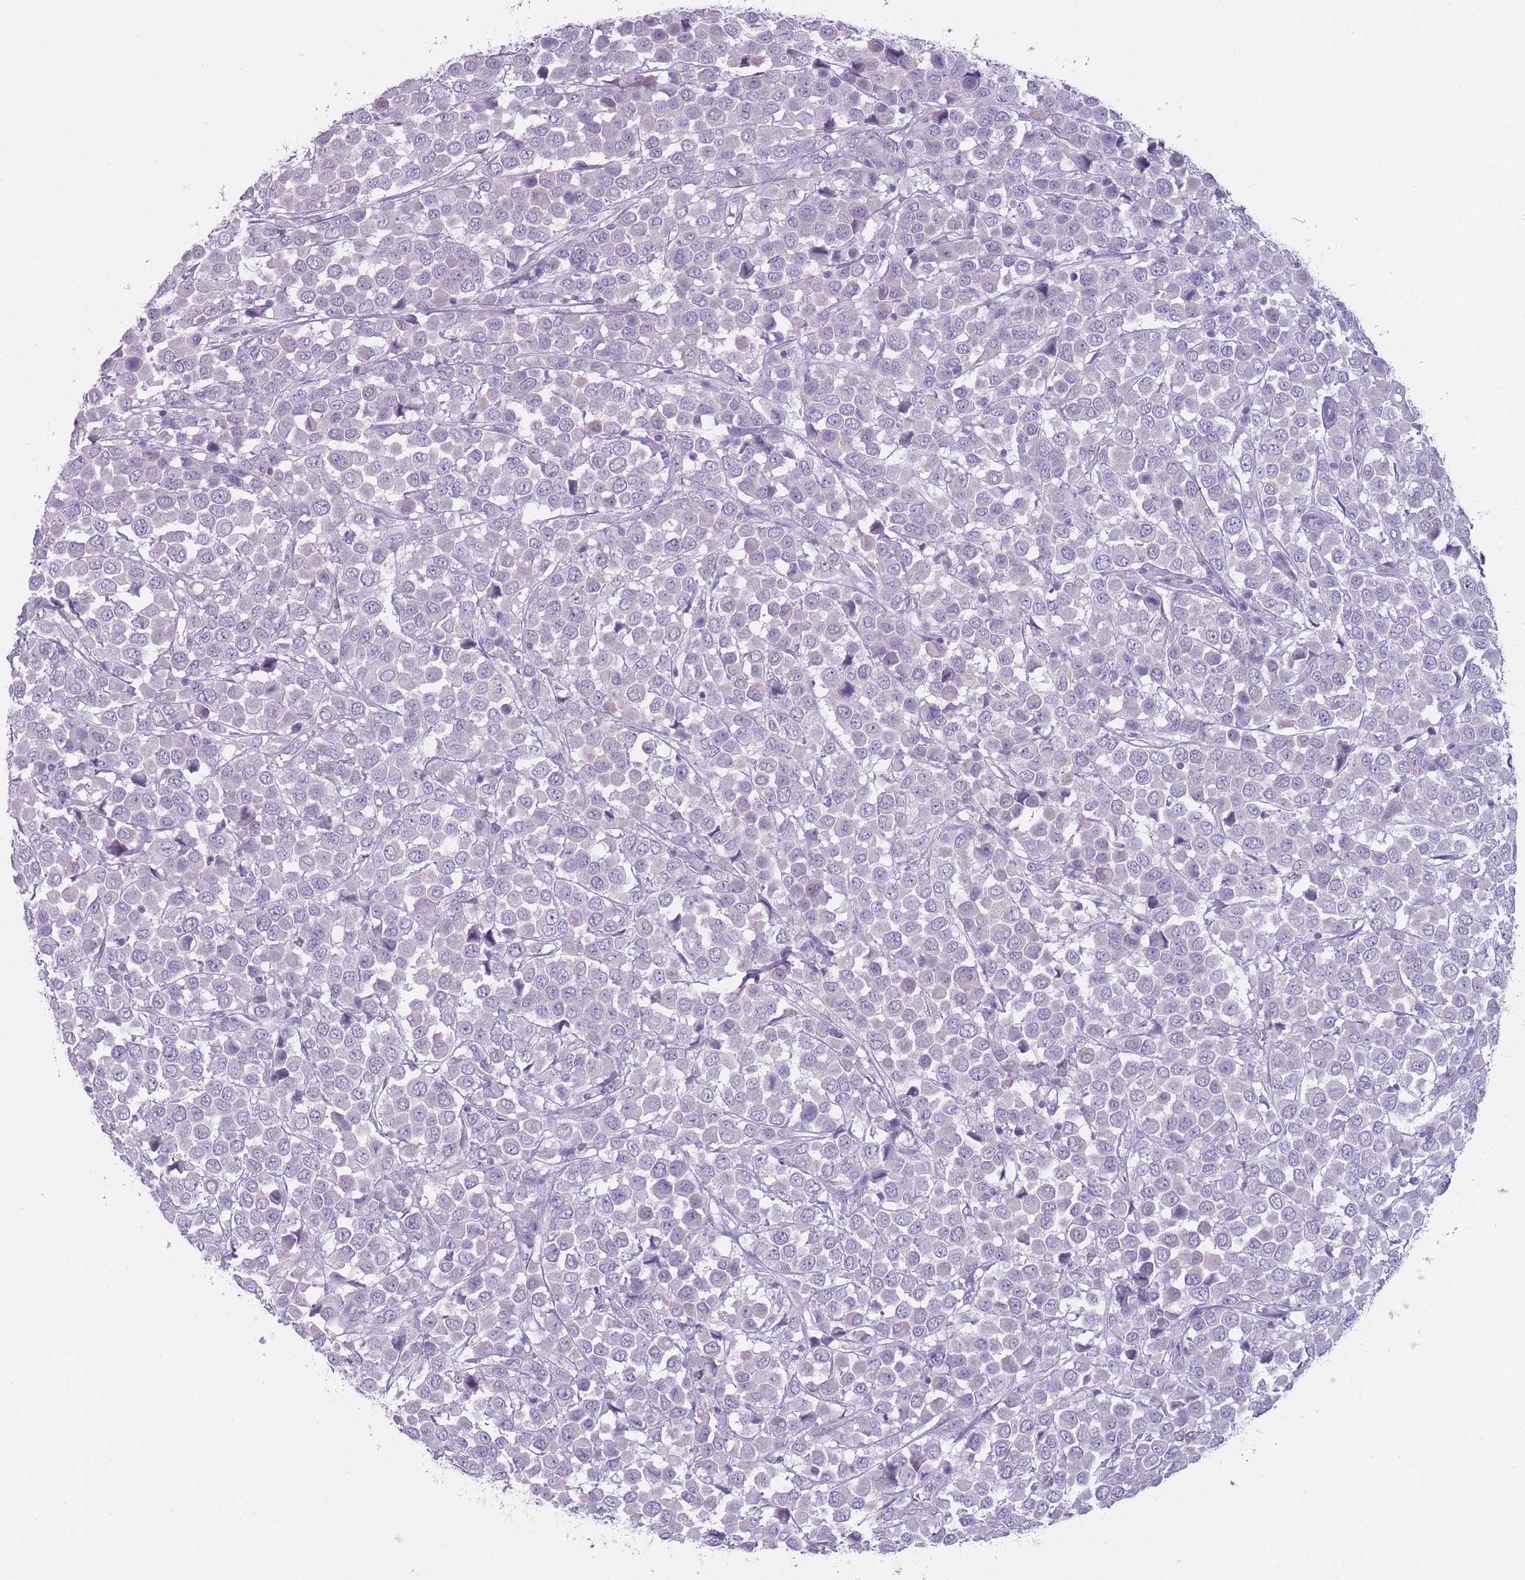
{"staining": {"intensity": "negative", "quantity": "none", "location": "none"}, "tissue": "breast cancer", "cell_type": "Tumor cells", "image_type": "cancer", "snomed": [{"axis": "morphology", "description": "Duct carcinoma"}, {"axis": "topography", "description": "Breast"}], "caption": "Tumor cells are negative for brown protein staining in breast infiltrating ductal carcinoma.", "gene": "DCANP1", "patient": {"sex": "female", "age": 61}}